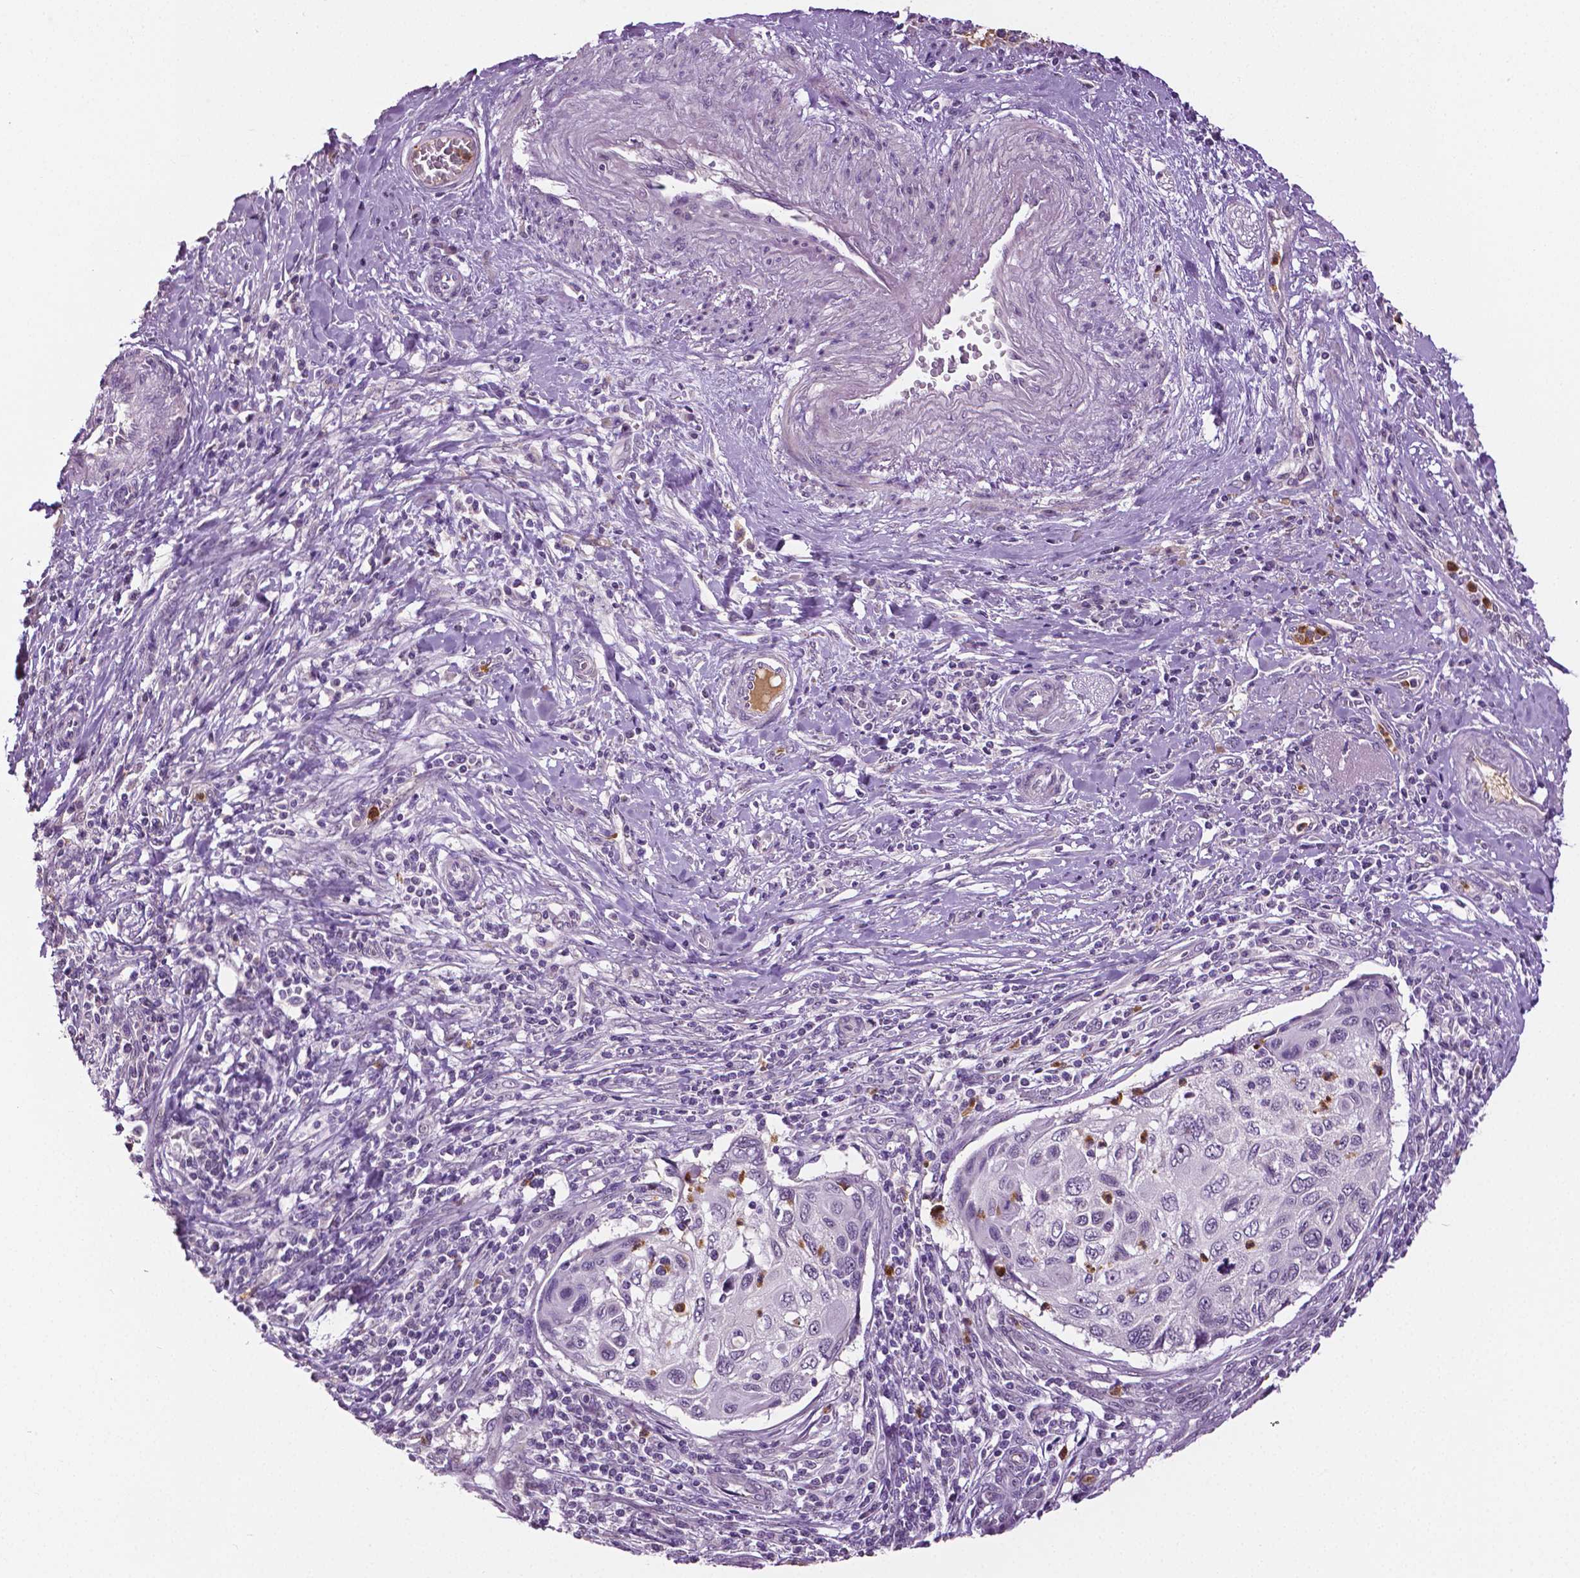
{"staining": {"intensity": "negative", "quantity": "none", "location": "none"}, "tissue": "cervical cancer", "cell_type": "Tumor cells", "image_type": "cancer", "snomed": [{"axis": "morphology", "description": "Squamous cell carcinoma, NOS"}, {"axis": "topography", "description": "Cervix"}], "caption": "High power microscopy micrograph of an immunohistochemistry image of squamous cell carcinoma (cervical), revealing no significant staining in tumor cells. (Brightfield microscopy of DAB immunohistochemistry at high magnification).", "gene": "PTPN5", "patient": {"sex": "female", "age": 70}}